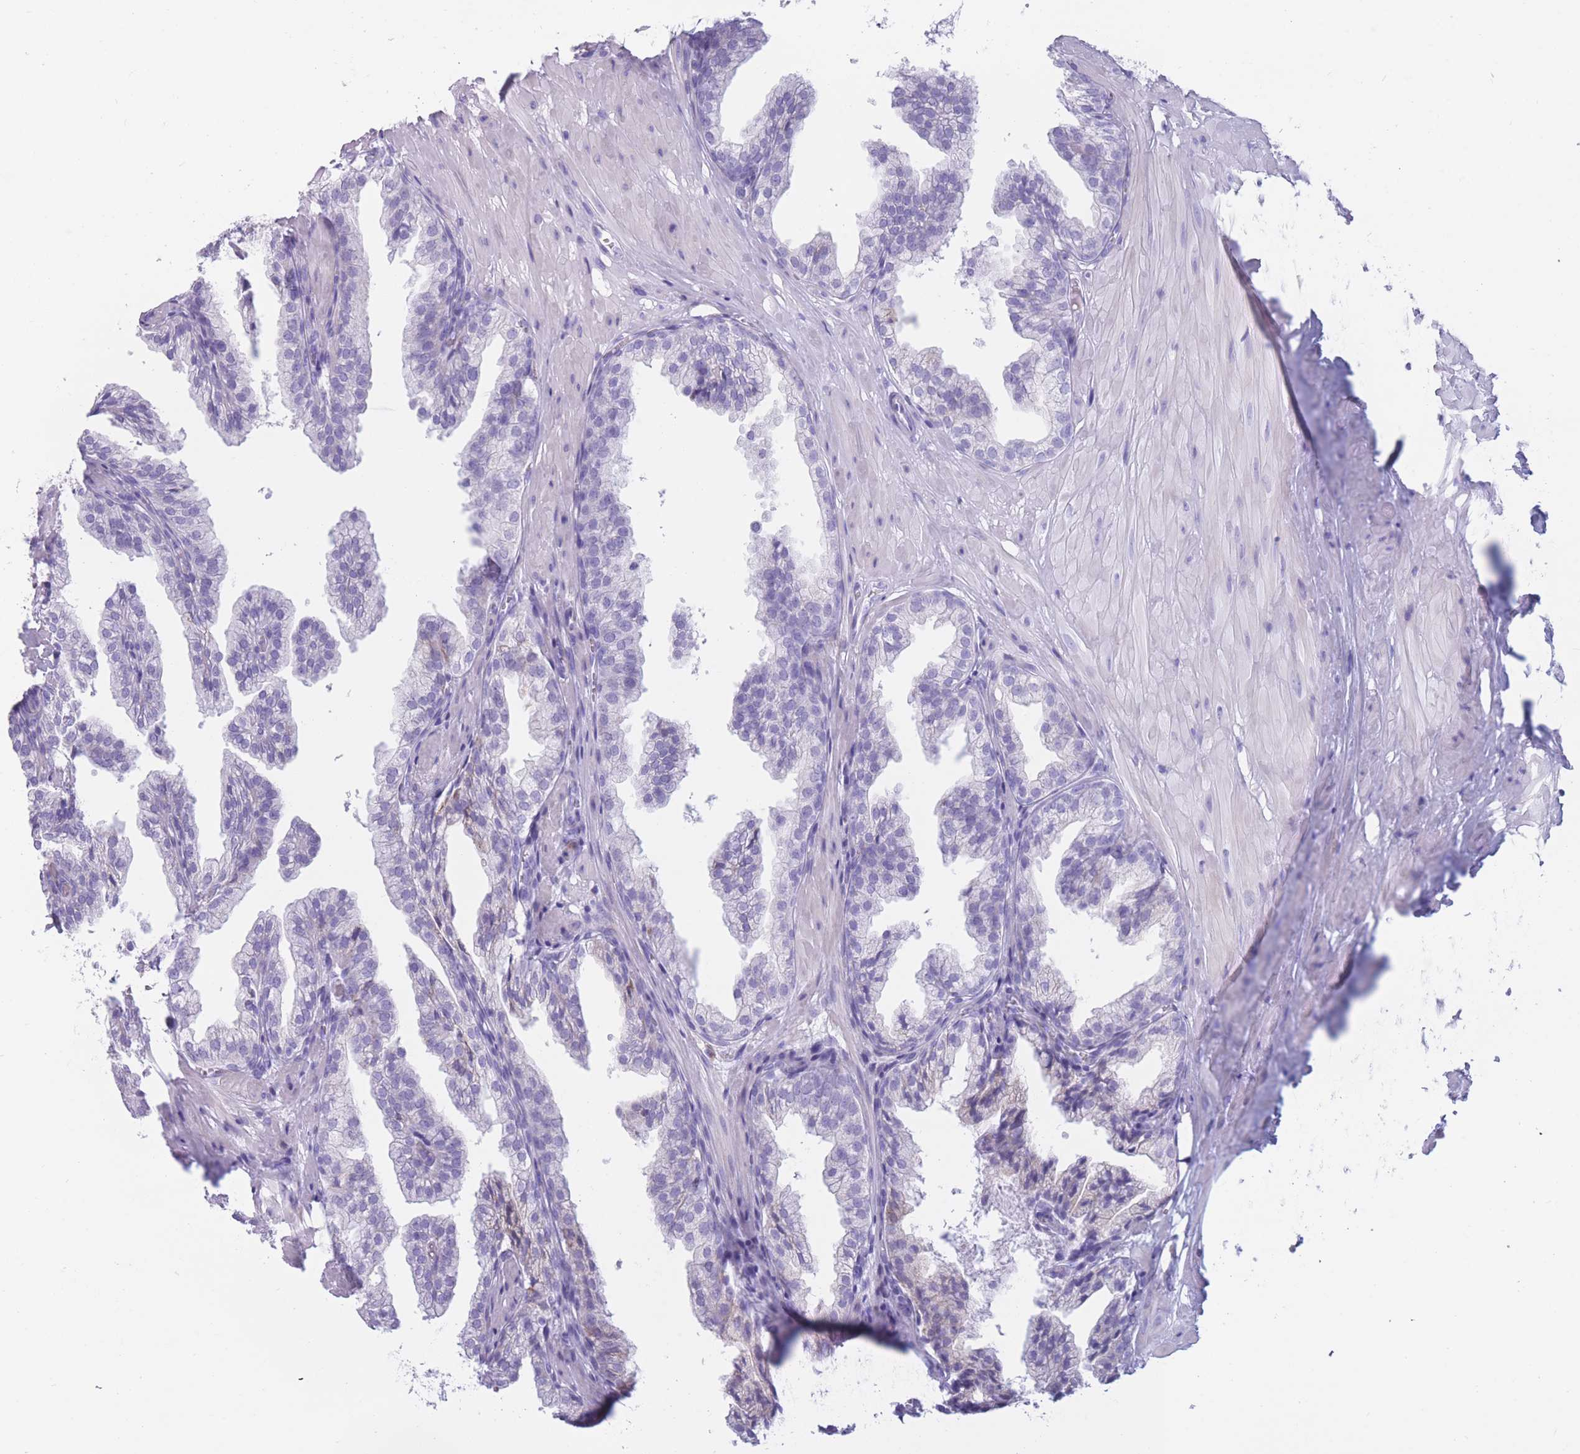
{"staining": {"intensity": "negative", "quantity": "none", "location": "none"}, "tissue": "prostate", "cell_type": "Glandular cells", "image_type": "normal", "snomed": [{"axis": "morphology", "description": "Normal tissue, NOS"}, {"axis": "topography", "description": "Prostate"}, {"axis": "topography", "description": "Peripheral nerve tissue"}], "caption": "This photomicrograph is of benign prostate stained with immunohistochemistry to label a protein in brown with the nuclei are counter-stained blue. There is no staining in glandular cells. The staining is performed using DAB (3,3'-diaminobenzidine) brown chromogen with nuclei counter-stained in using hematoxylin.", "gene": "COL27A1", "patient": {"sex": "male", "age": 55}}